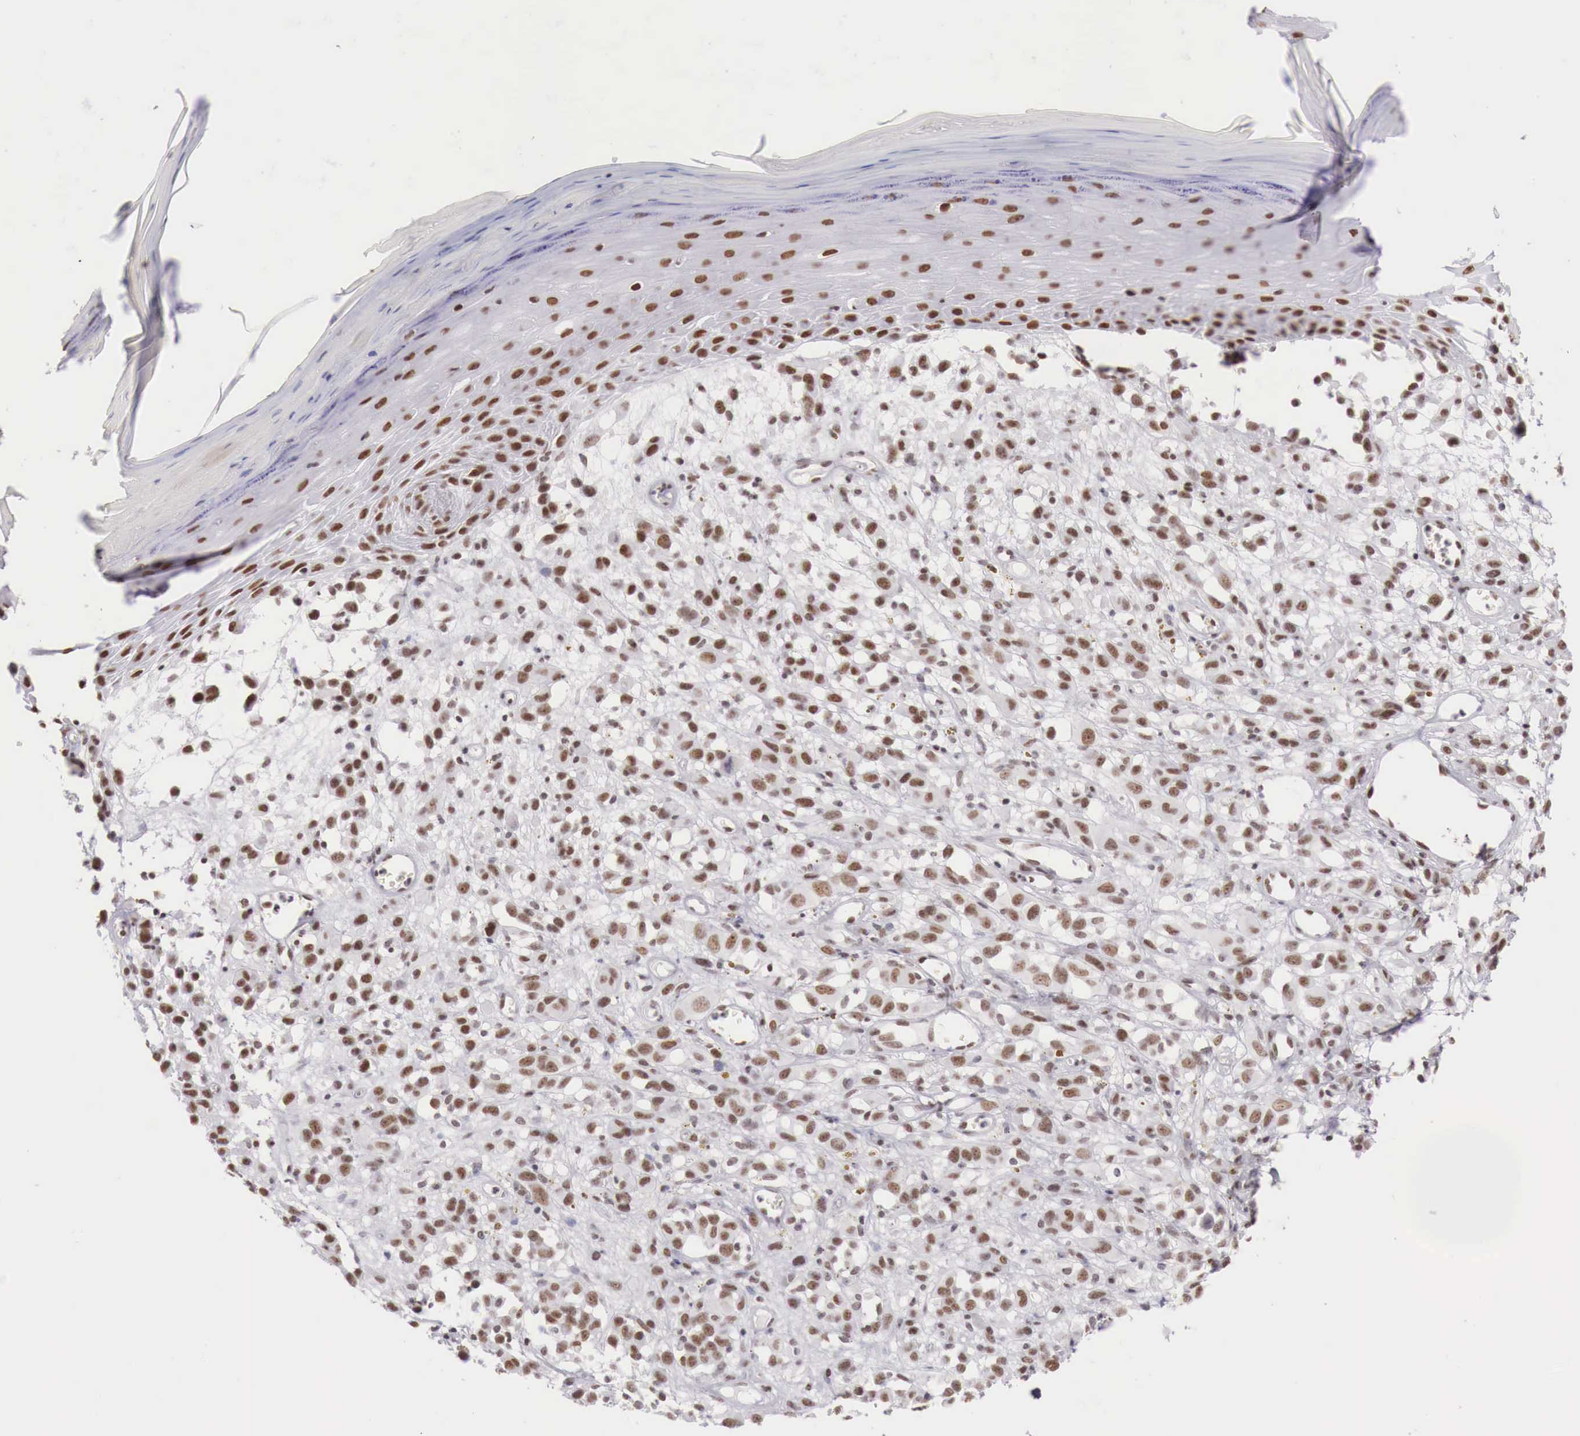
{"staining": {"intensity": "weak", "quantity": ">75%", "location": "nuclear"}, "tissue": "melanoma", "cell_type": "Tumor cells", "image_type": "cancer", "snomed": [{"axis": "morphology", "description": "Malignant melanoma, NOS"}, {"axis": "topography", "description": "Skin"}], "caption": "A high-resolution photomicrograph shows immunohistochemistry (IHC) staining of malignant melanoma, which shows weak nuclear expression in about >75% of tumor cells. (Brightfield microscopy of DAB IHC at high magnification).", "gene": "PHF14", "patient": {"sex": "male", "age": 51}}